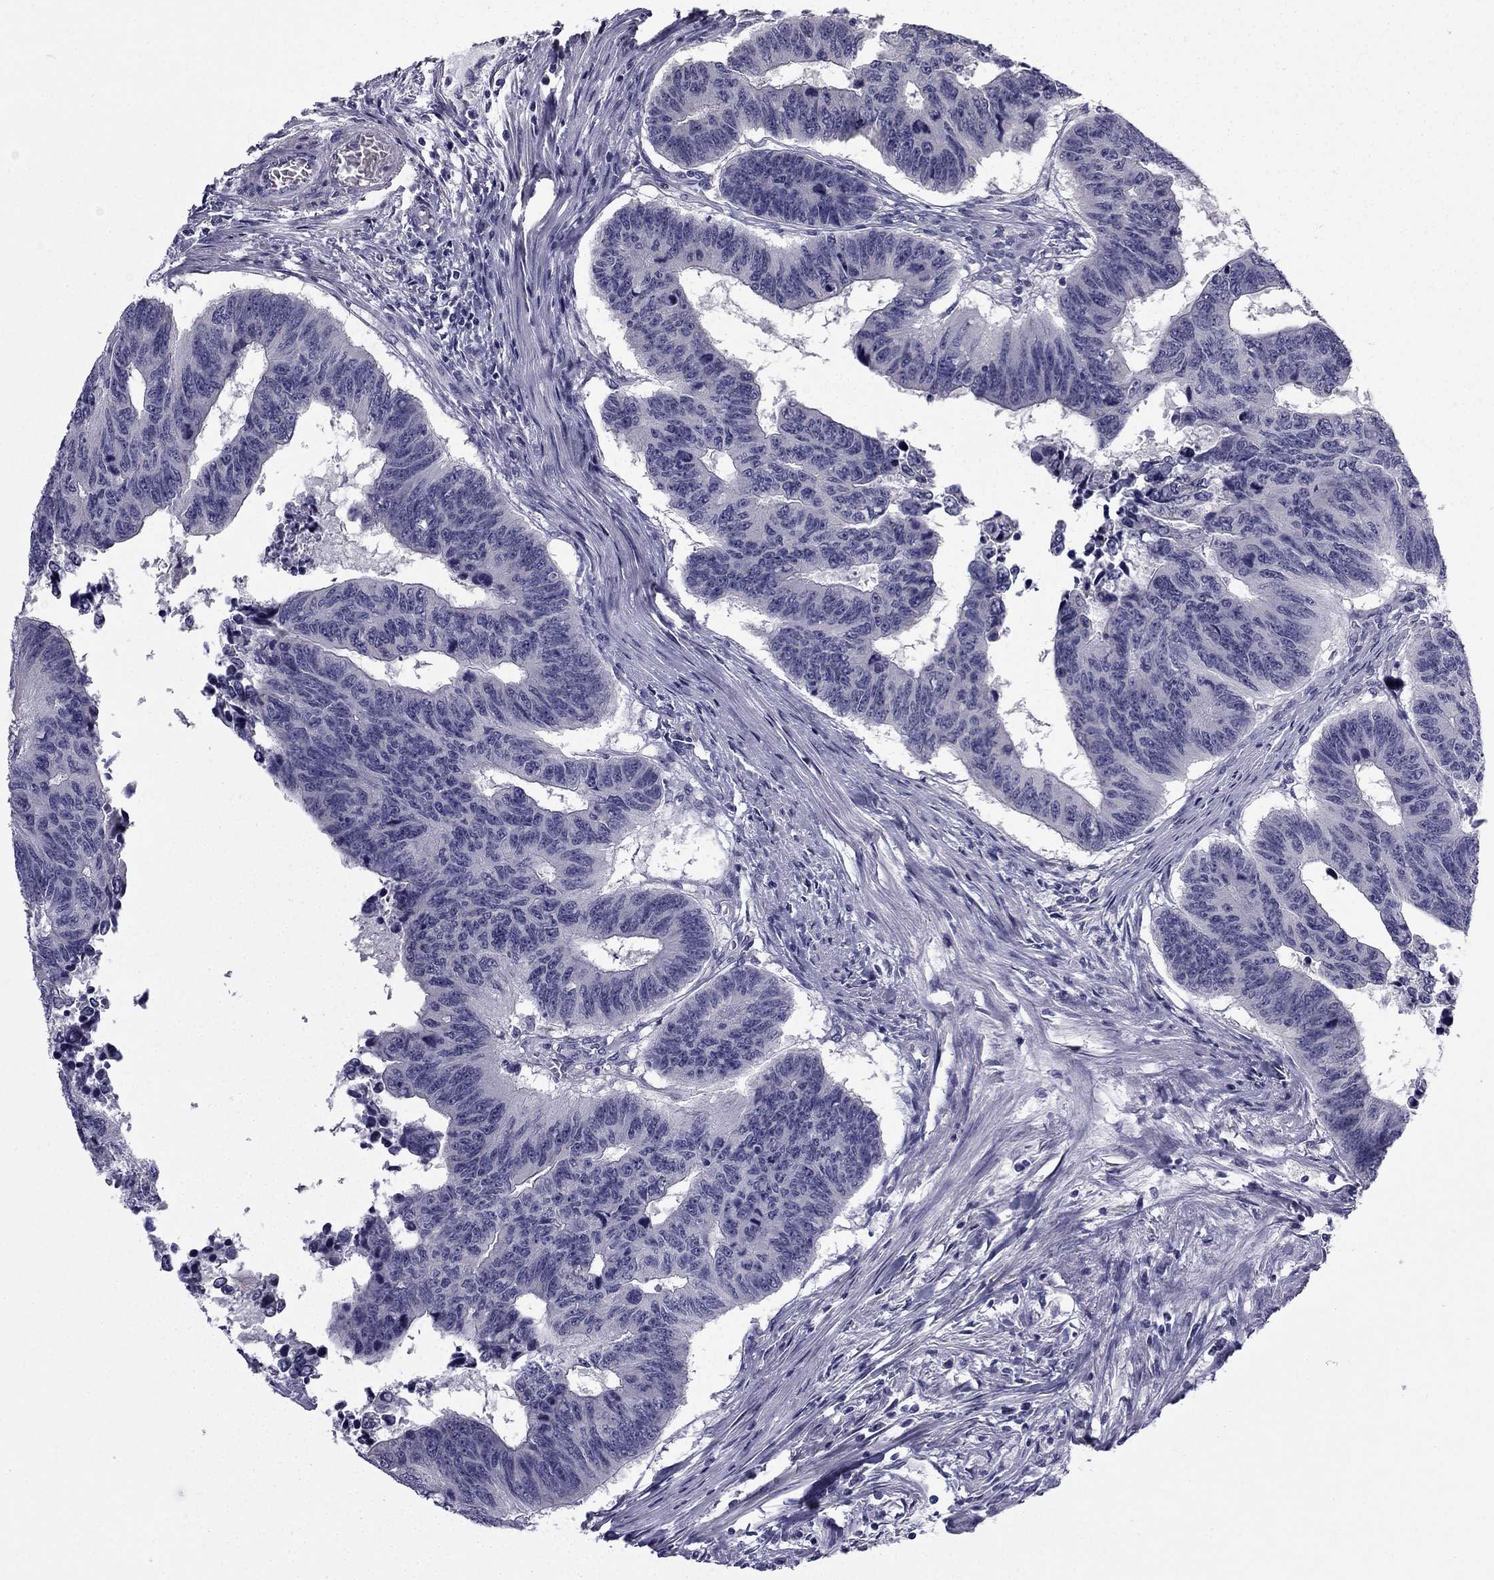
{"staining": {"intensity": "negative", "quantity": "none", "location": "none"}, "tissue": "colorectal cancer", "cell_type": "Tumor cells", "image_type": "cancer", "snomed": [{"axis": "morphology", "description": "Adenocarcinoma, NOS"}, {"axis": "topography", "description": "Rectum"}], "caption": "DAB immunohistochemical staining of colorectal adenocarcinoma reveals no significant staining in tumor cells. Brightfield microscopy of immunohistochemistry stained with DAB (3,3'-diaminobenzidine) (brown) and hematoxylin (blue), captured at high magnification.", "gene": "CCDC40", "patient": {"sex": "female", "age": 85}}